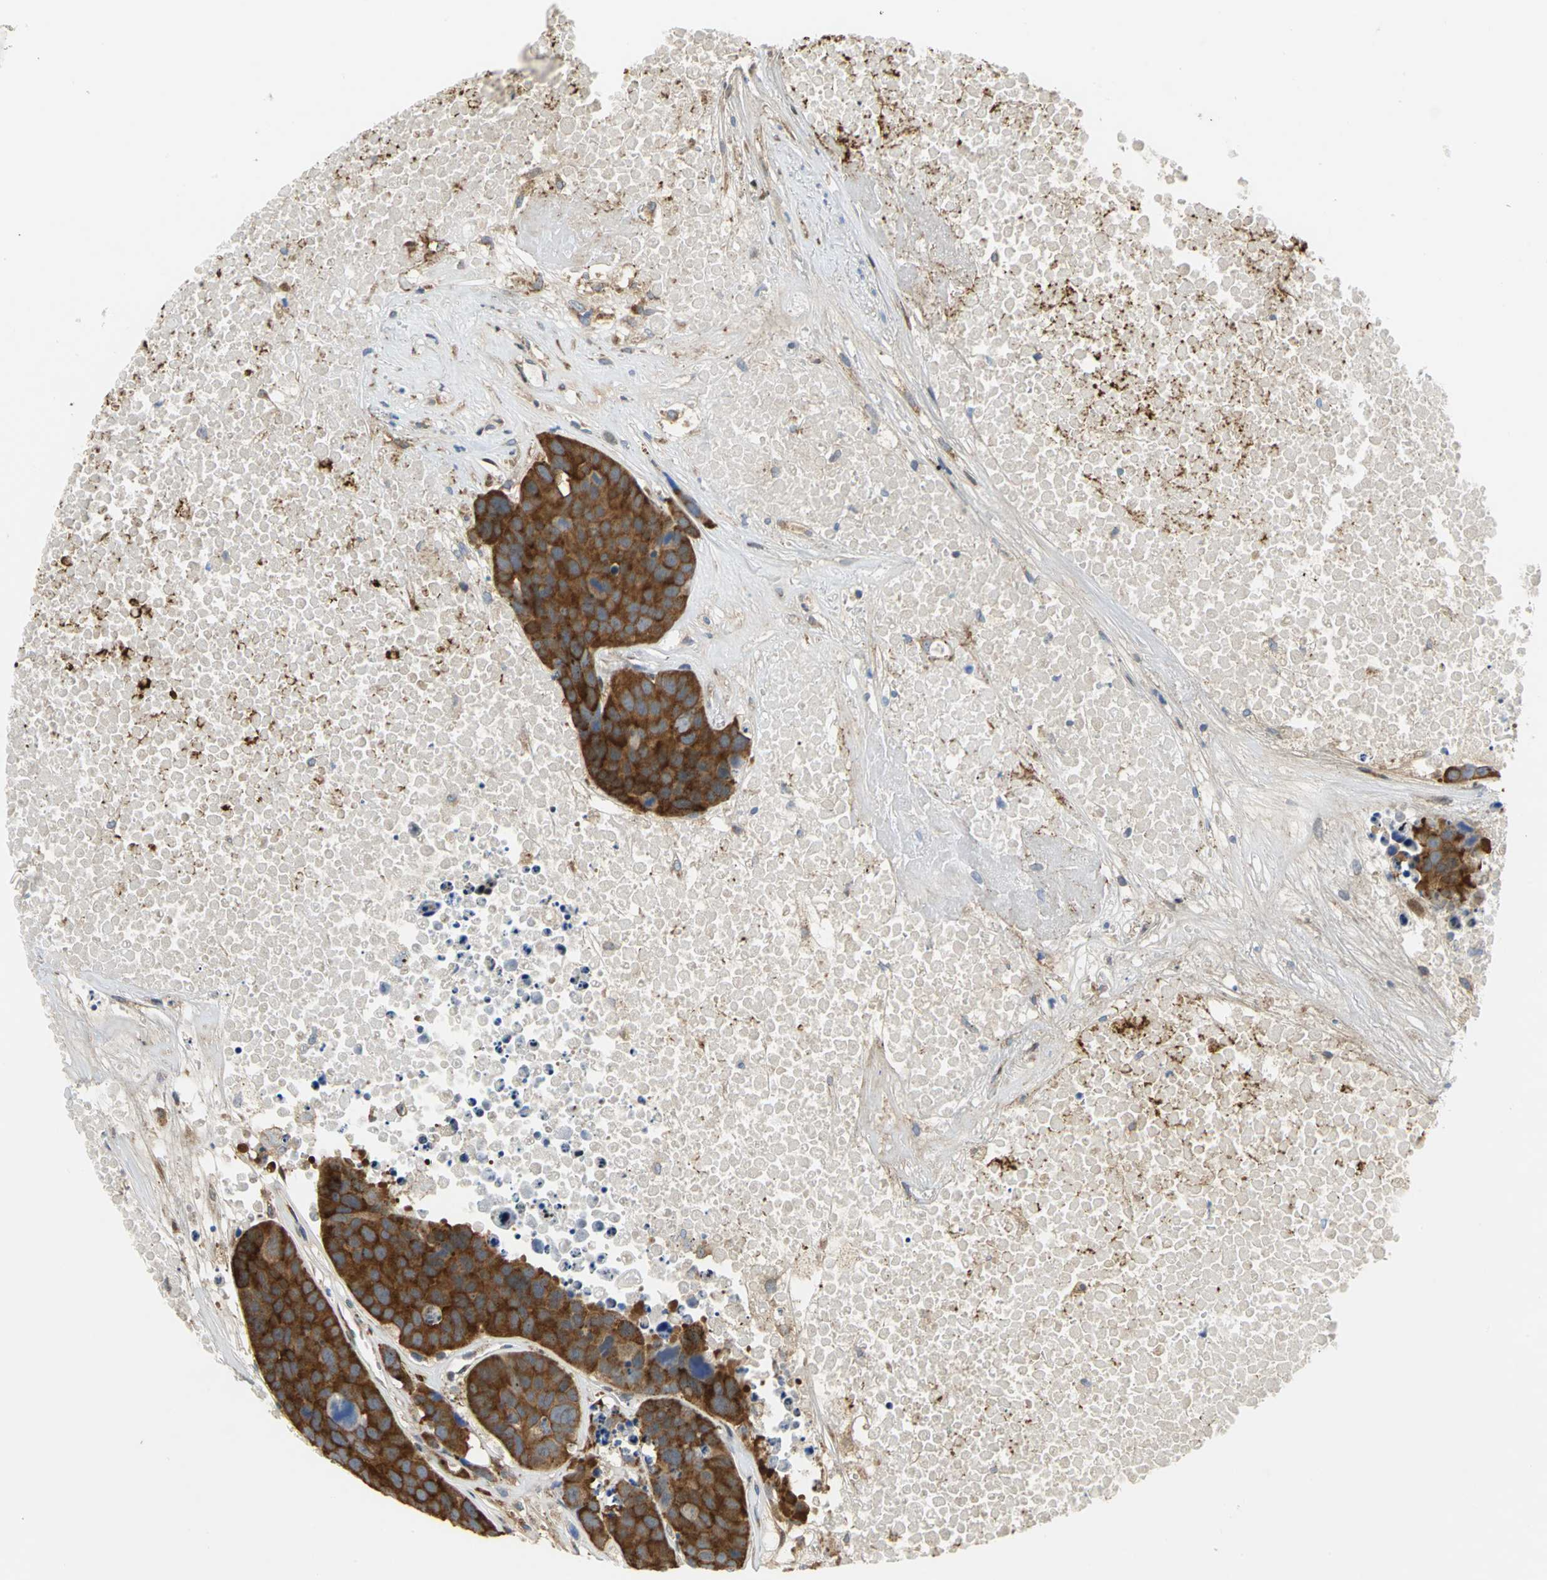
{"staining": {"intensity": "strong", "quantity": ">75%", "location": "cytoplasmic/membranous"}, "tissue": "carcinoid", "cell_type": "Tumor cells", "image_type": "cancer", "snomed": [{"axis": "morphology", "description": "Carcinoid, malignant, NOS"}, {"axis": "topography", "description": "Lung"}], "caption": "Malignant carcinoid was stained to show a protein in brown. There is high levels of strong cytoplasmic/membranous staining in approximately >75% of tumor cells.", "gene": "YBX1", "patient": {"sex": "male", "age": 60}}